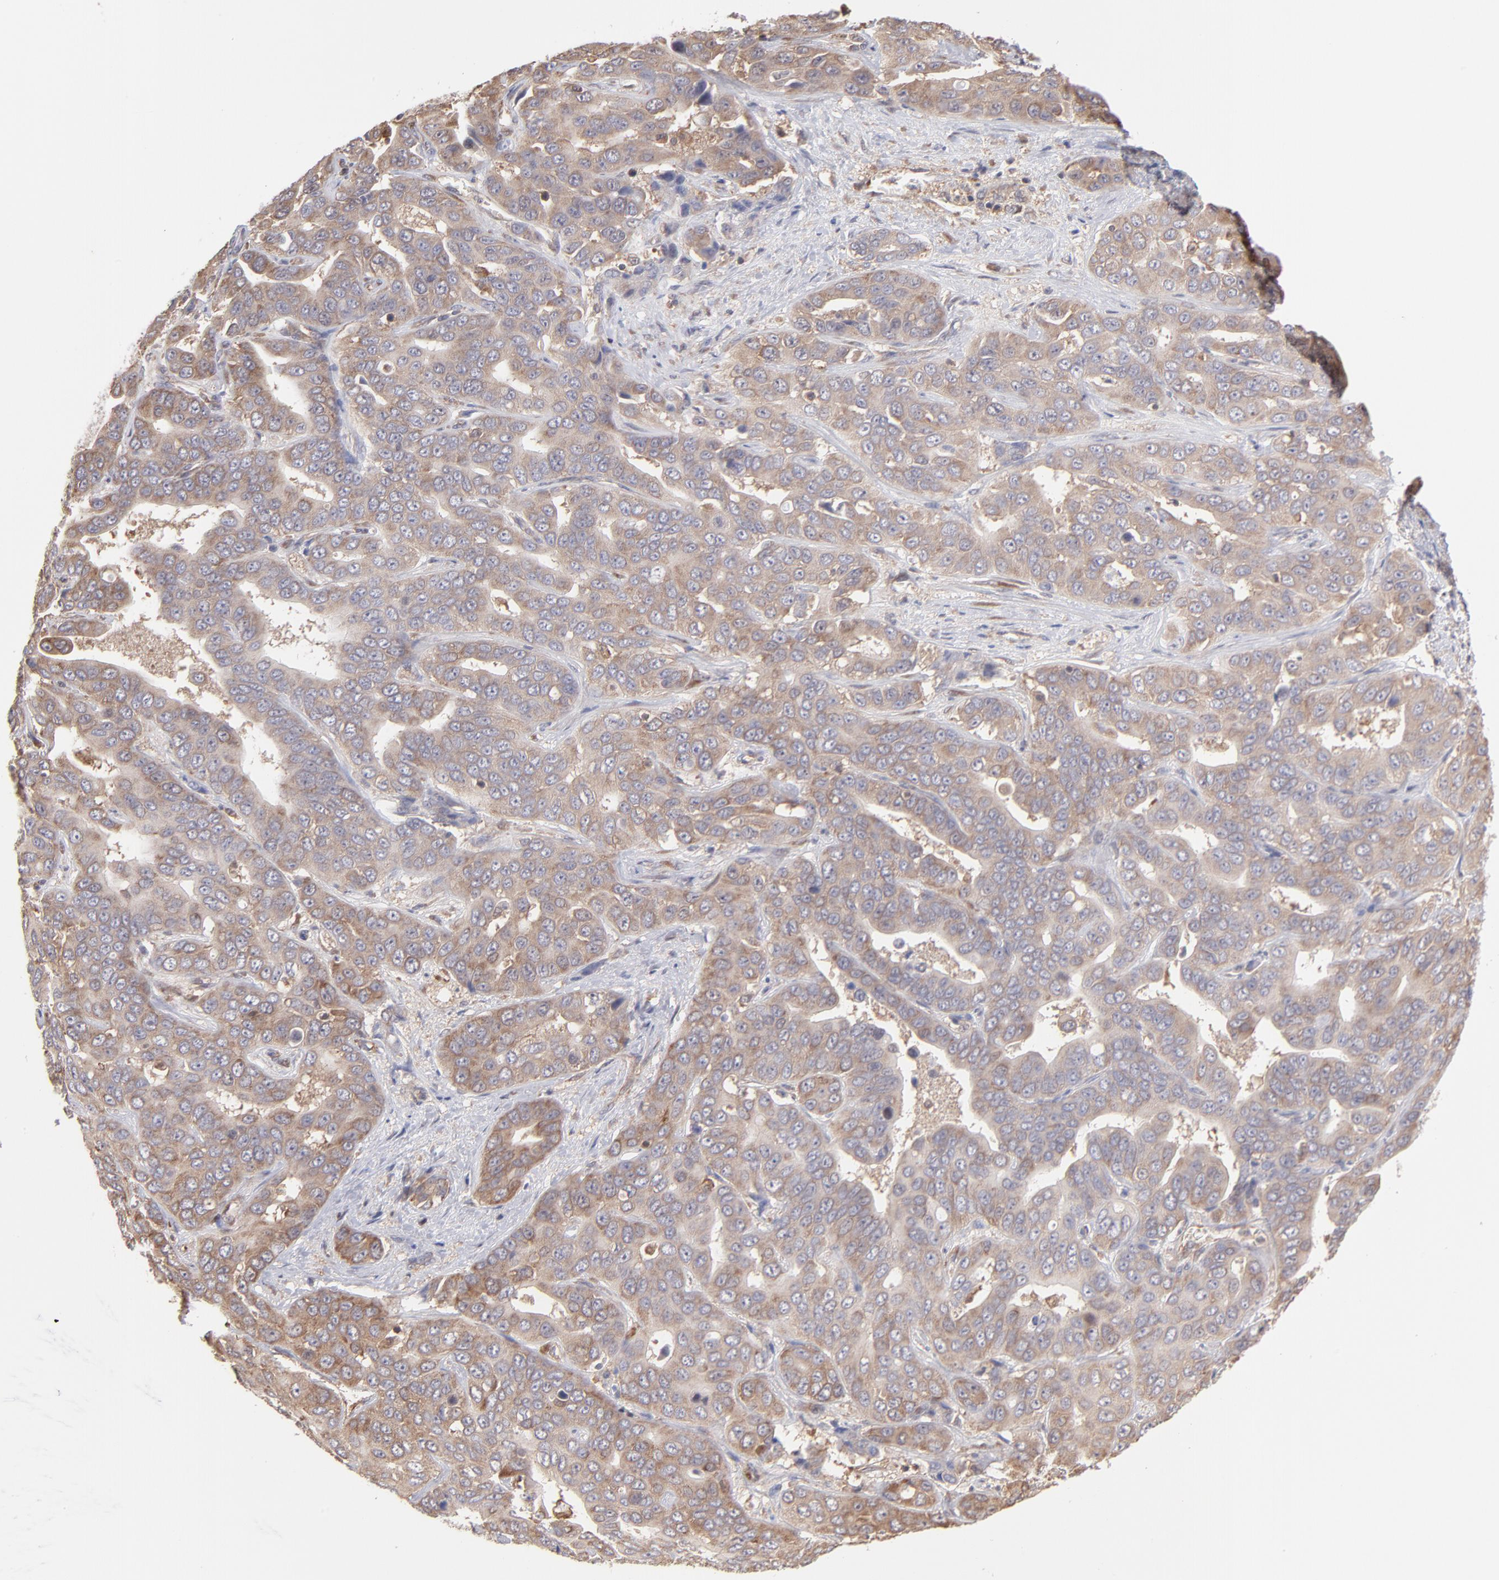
{"staining": {"intensity": "weak", "quantity": ">75%", "location": "cytoplasmic/membranous"}, "tissue": "liver cancer", "cell_type": "Tumor cells", "image_type": "cancer", "snomed": [{"axis": "morphology", "description": "Cholangiocarcinoma"}, {"axis": "topography", "description": "Liver"}], "caption": "Immunohistochemistry (IHC) staining of liver cholangiocarcinoma, which shows low levels of weak cytoplasmic/membranous staining in about >75% of tumor cells indicating weak cytoplasmic/membranous protein positivity. The staining was performed using DAB (brown) for protein detection and nuclei were counterstained in hematoxylin (blue).", "gene": "MAPRE1", "patient": {"sex": "female", "age": 52}}